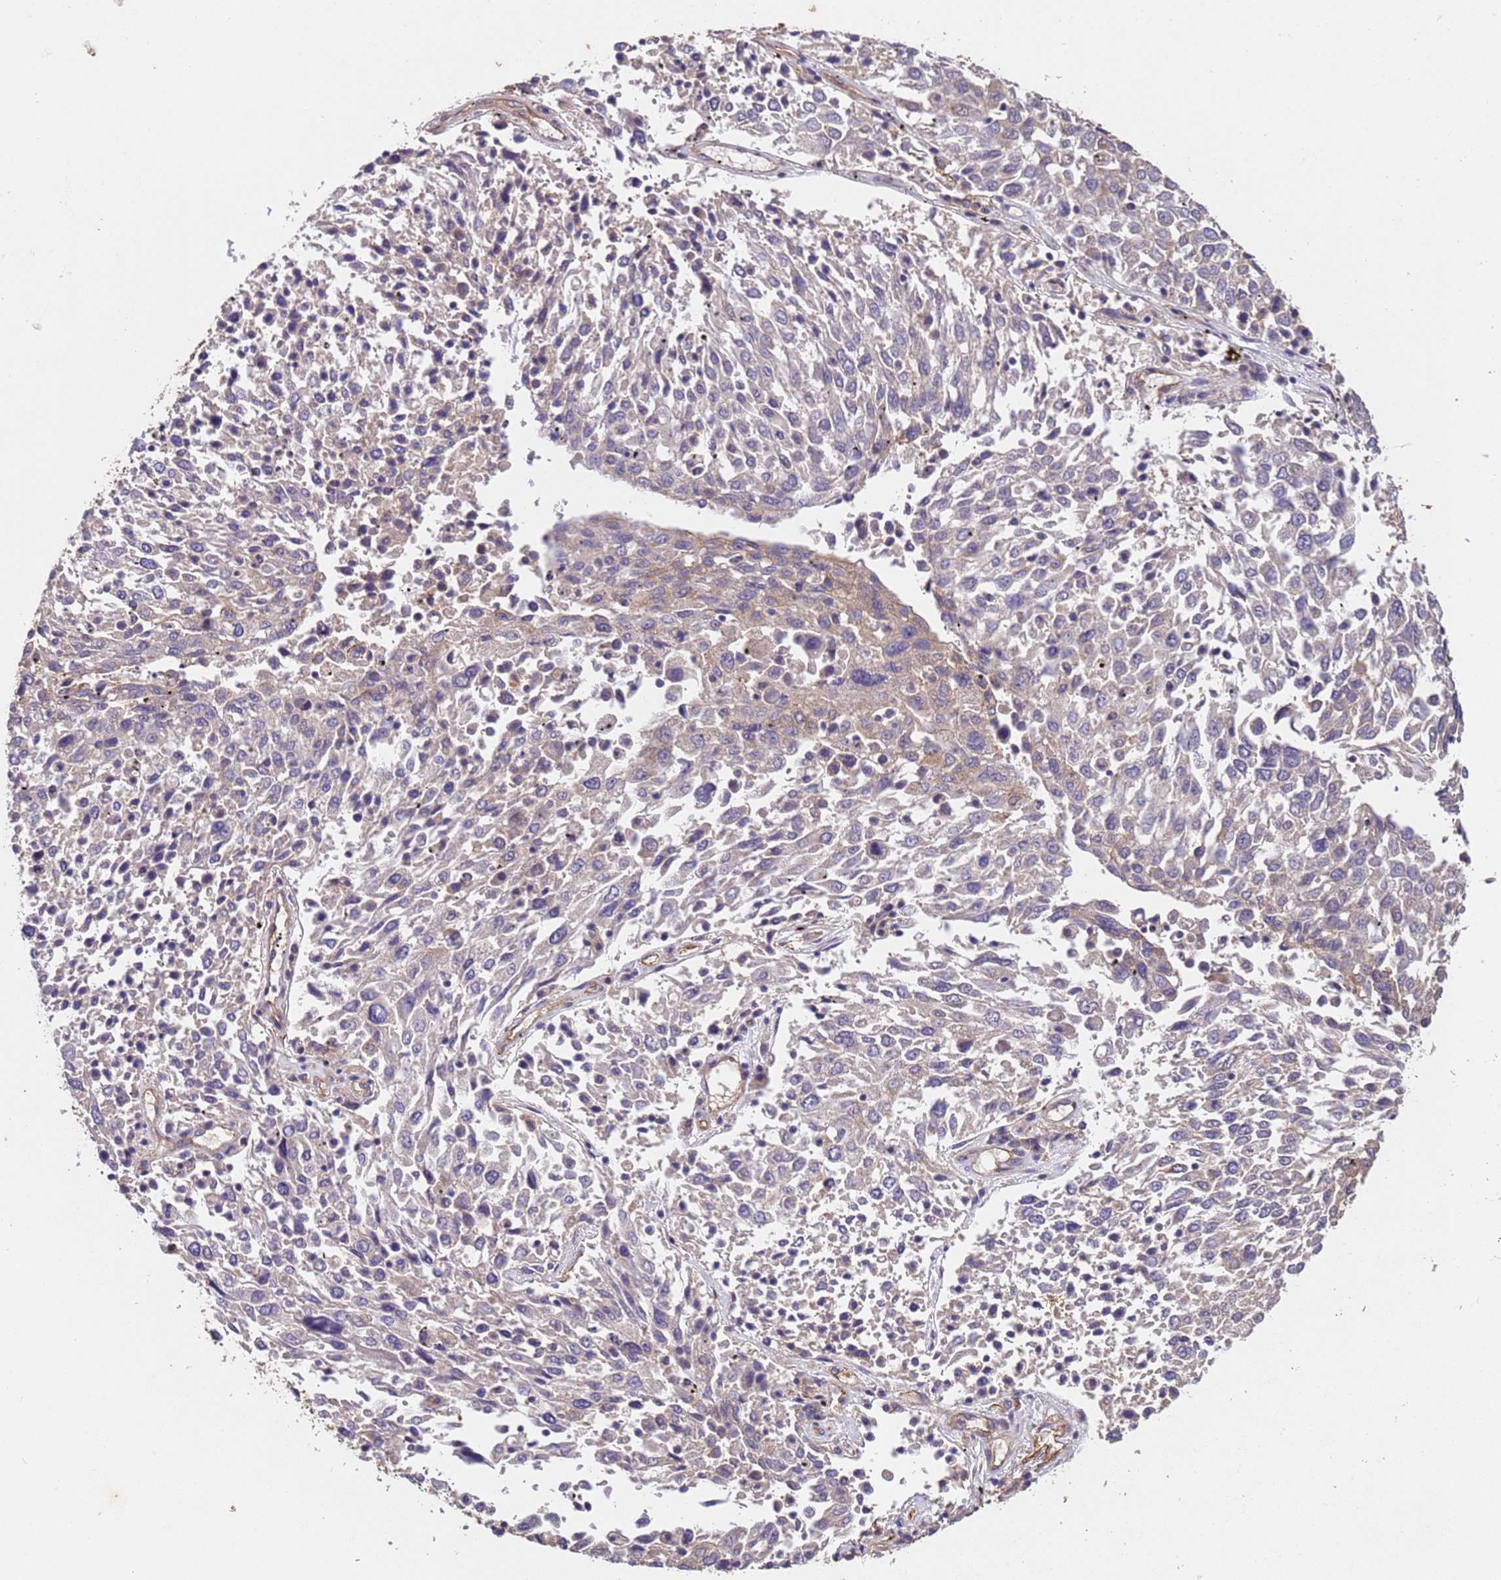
{"staining": {"intensity": "weak", "quantity": "25%-75%", "location": "cytoplasmic/membranous"}, "tissue": "lung cancer", "cell_type": "Tumor cells", "image_type": "cancer", "snomed": [{"axis": "morphology", "description": "Squamous cell carcinoma, NOS"}, {"axis": "topography", "description": "Lung"}], "caption": "A photomicrograph of human lung cancer (squamous cell carcinoma) stained for a protein displays weak cytoplasmic/membranous brown staining in tumor cells.", "gene": "MTX3", "patient": {"sex": "male", "age": 65}}